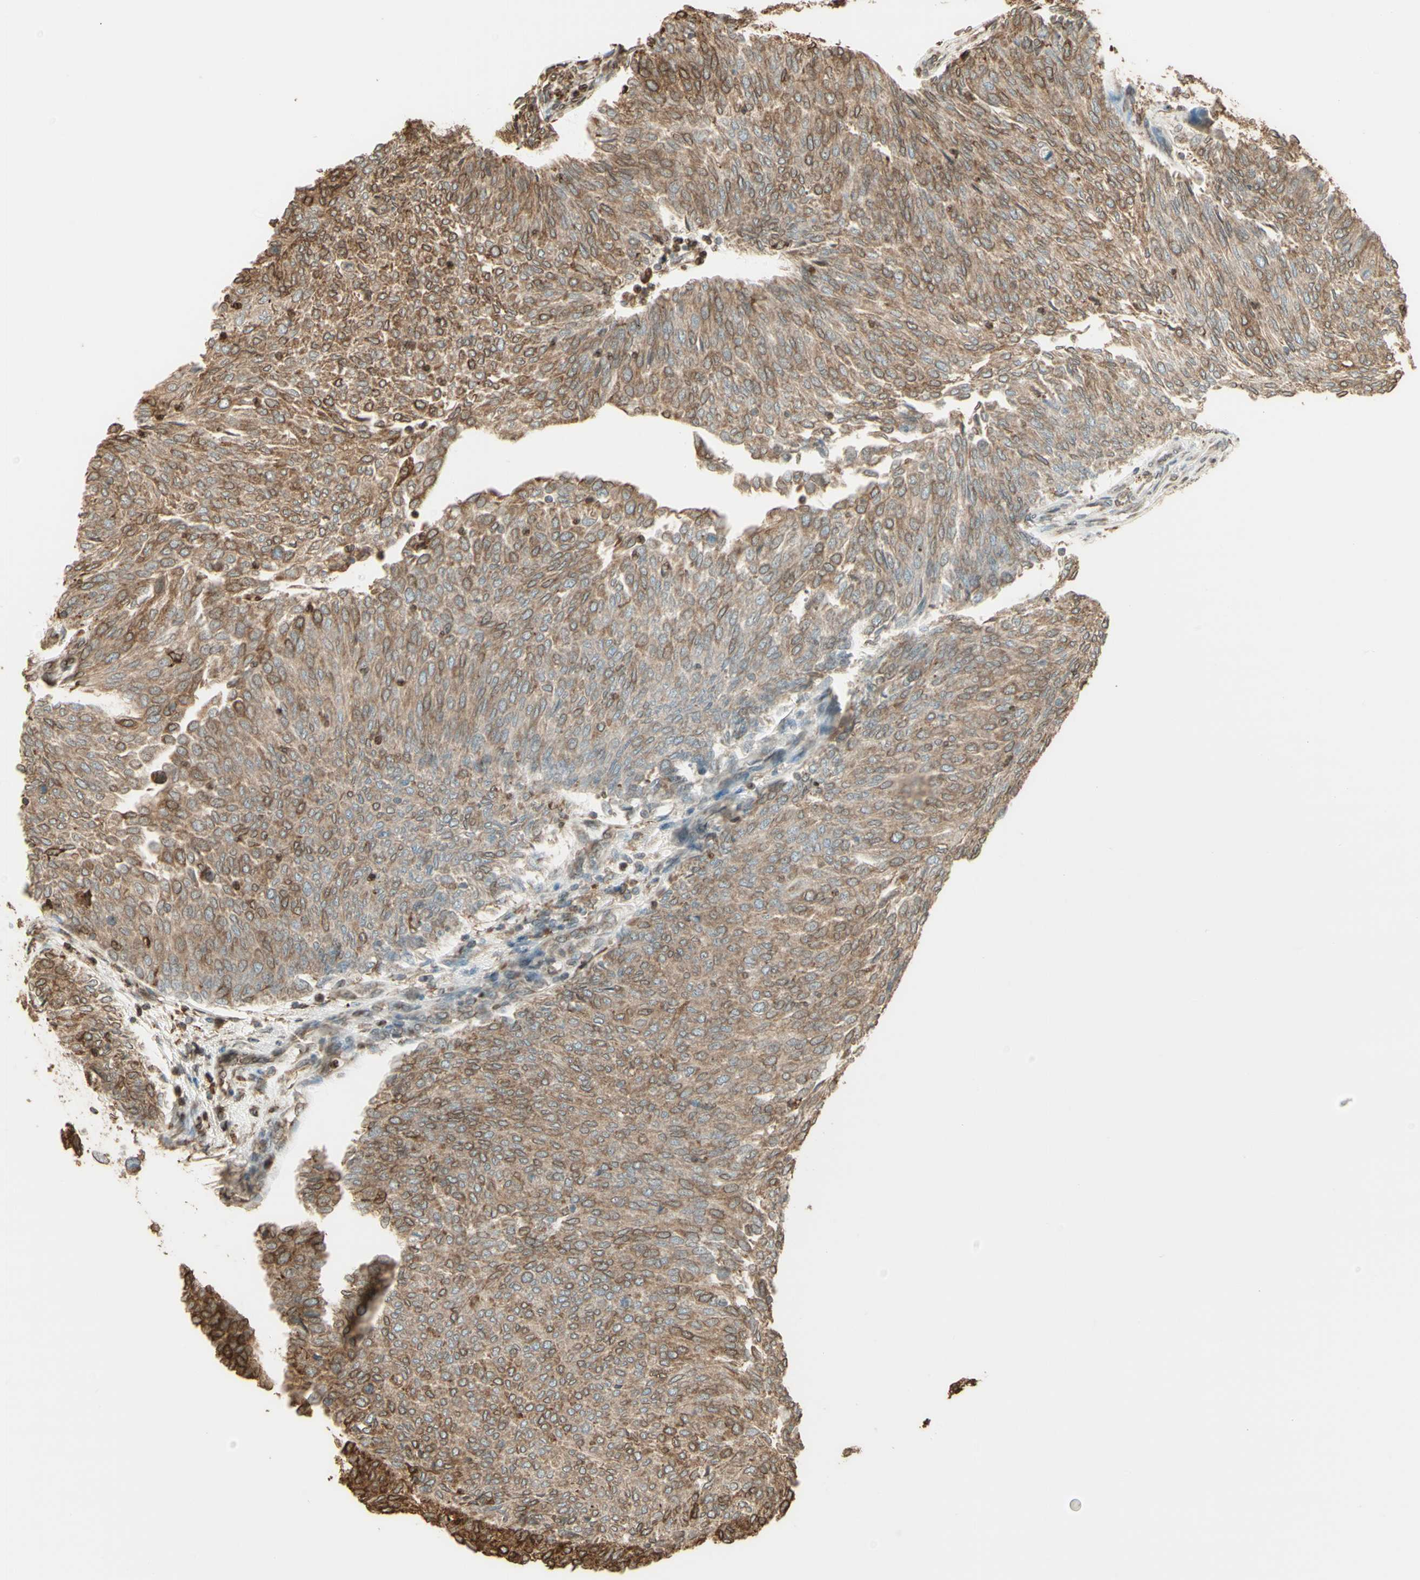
{"staining": {"intensity": "moderate", "quantity": ">75%", "location": "cytoplasmic/membranous"}, "tissue": "urothelial cancer", "cell_type": "Tumor cells", "image_type": "cancer", "snomed": [{"axis": "morphology", "description": "Urothelial carcinoma, Low grade"}, {"axis": "topography", "description": "Urinary bladder"}], "caption": "Tumor cells display medium levels of moderate cytoplasmic/membranous positivity in approximately >75% of cells in human urothelial carcinoma (low-grade).", "gene": "CANX", "patient": {"sex": "female", "age": 79}}